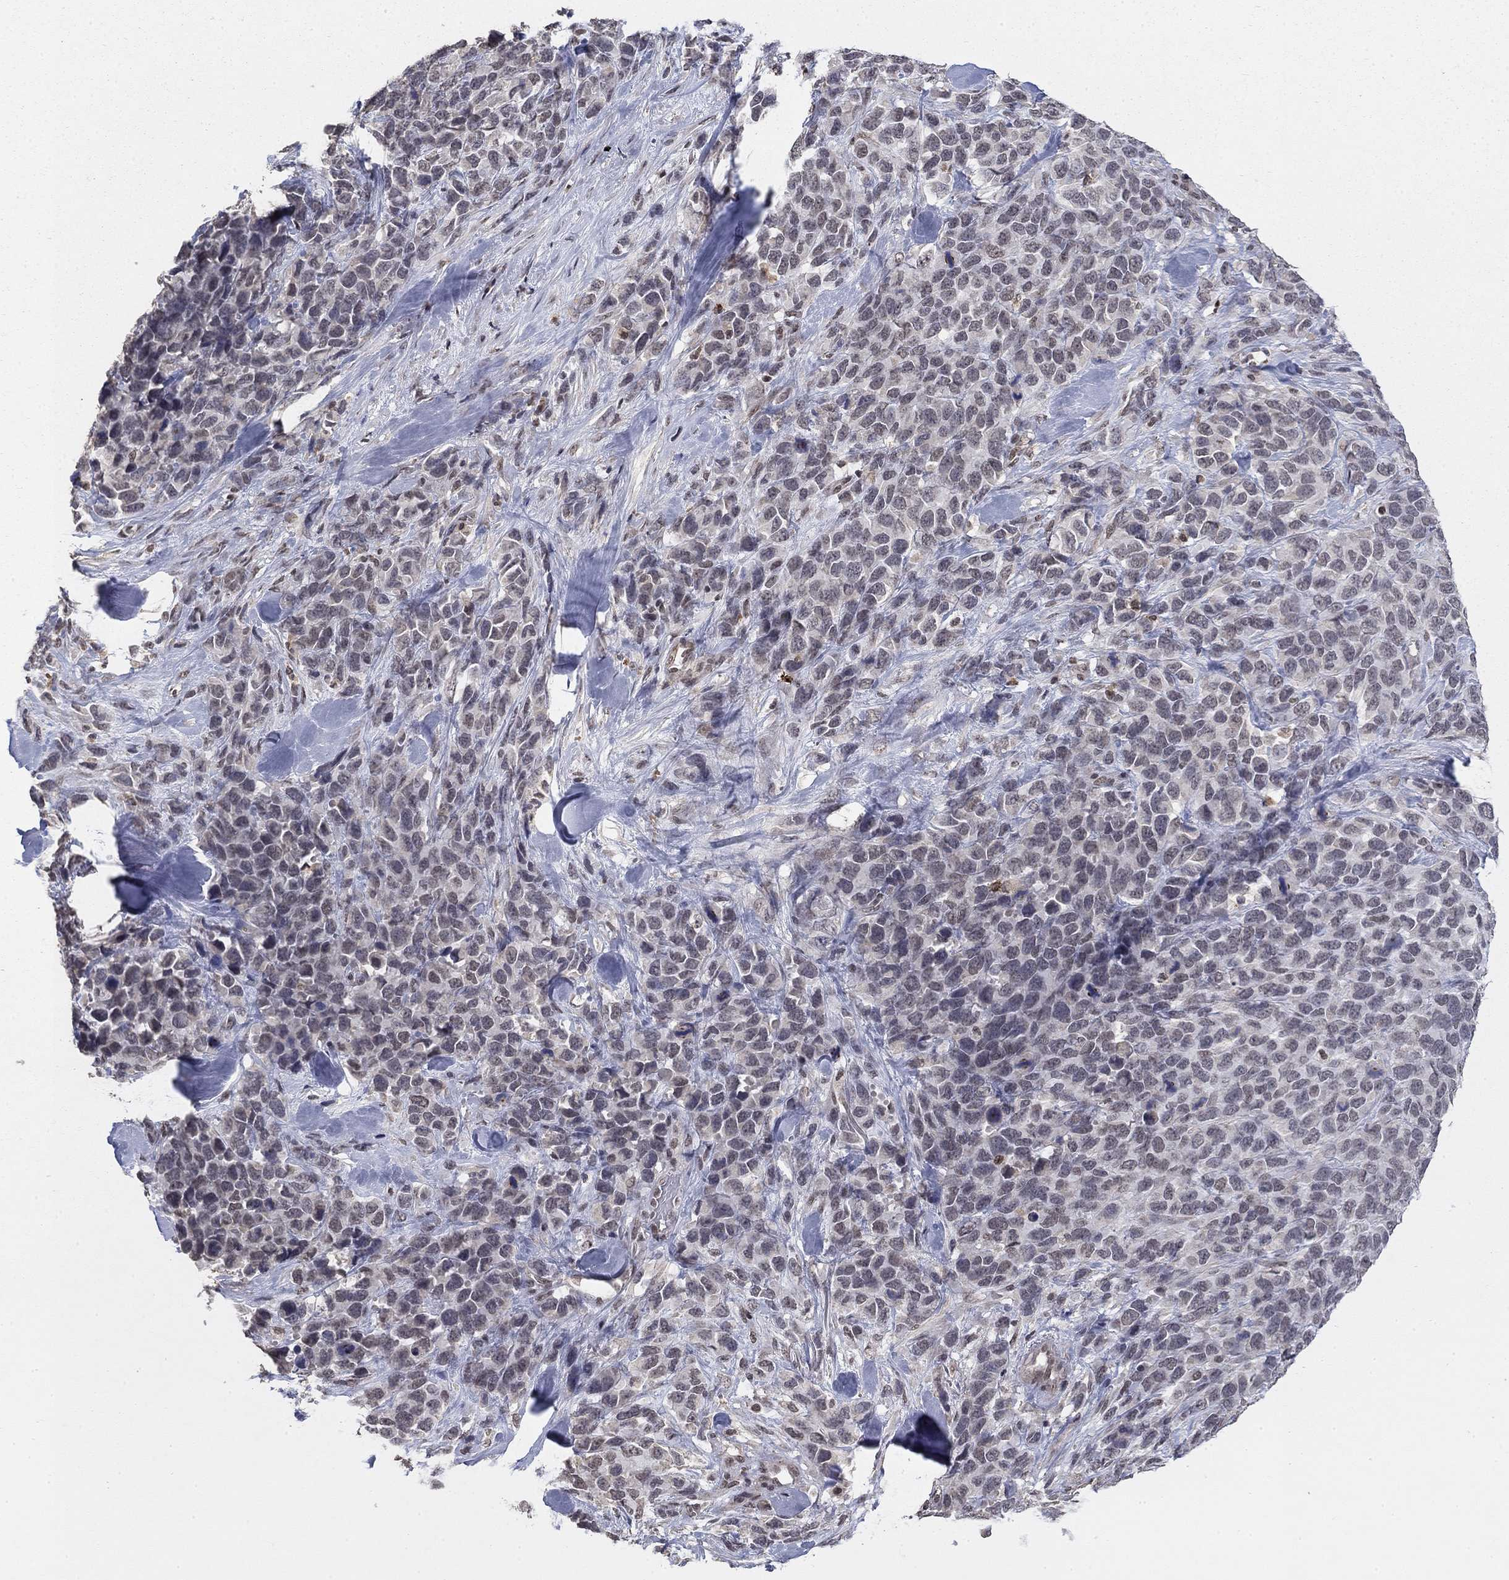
{"staining": {"intensity": "negative", "quantity": "none", "location": "none"}, "tissue": "melanoma", "cell_type": "Tumor cells", "image_type": "cancer", "snomed": [{"axis": "morphology", "description": "Malignant melanoma, Metastatic site"}, {"axis": "topography", "description": "Skin"}], "caption": "Tumor cells are negative for protein expression in human malignant melanoma (metastatic site).", "gene": "GRIA3", "patient": {"sex": "male", "age": 84}}